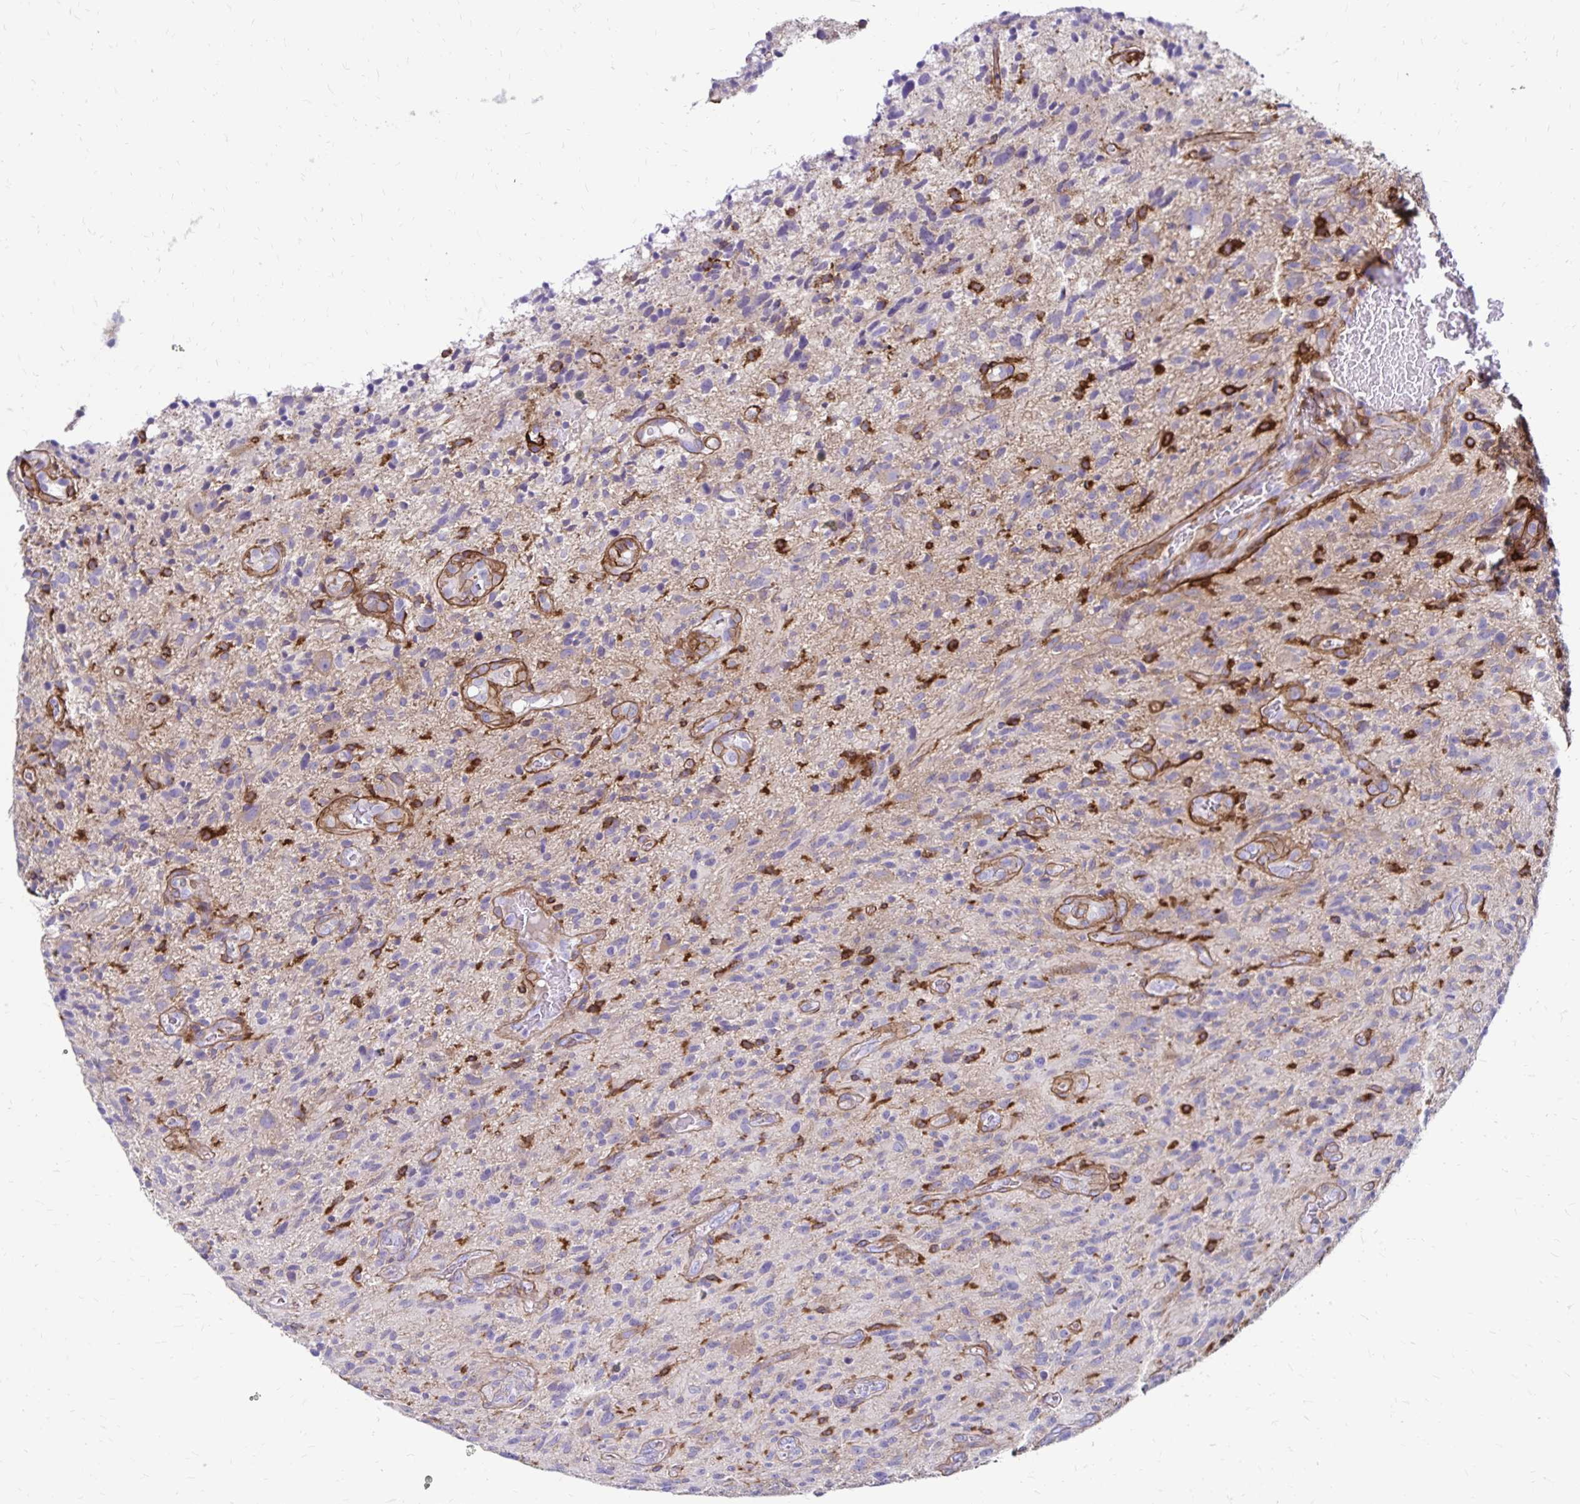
{"staining": {"intensity": "negative", "quantity": "none", "location": "none"}, "tissue": "glioma", "cell_type": "Tumor cells", "image_type": "cancer", "snomed": [{"axis": "morphology", "description": "Glioma, malignant, High grade"}, {"axis": "topography", "description": "Brain"}], "caption": "There is no significant staining in tumor cells of glioma.", "gene": "TNS3", "patient": {"sex": "male", "age": 75}}